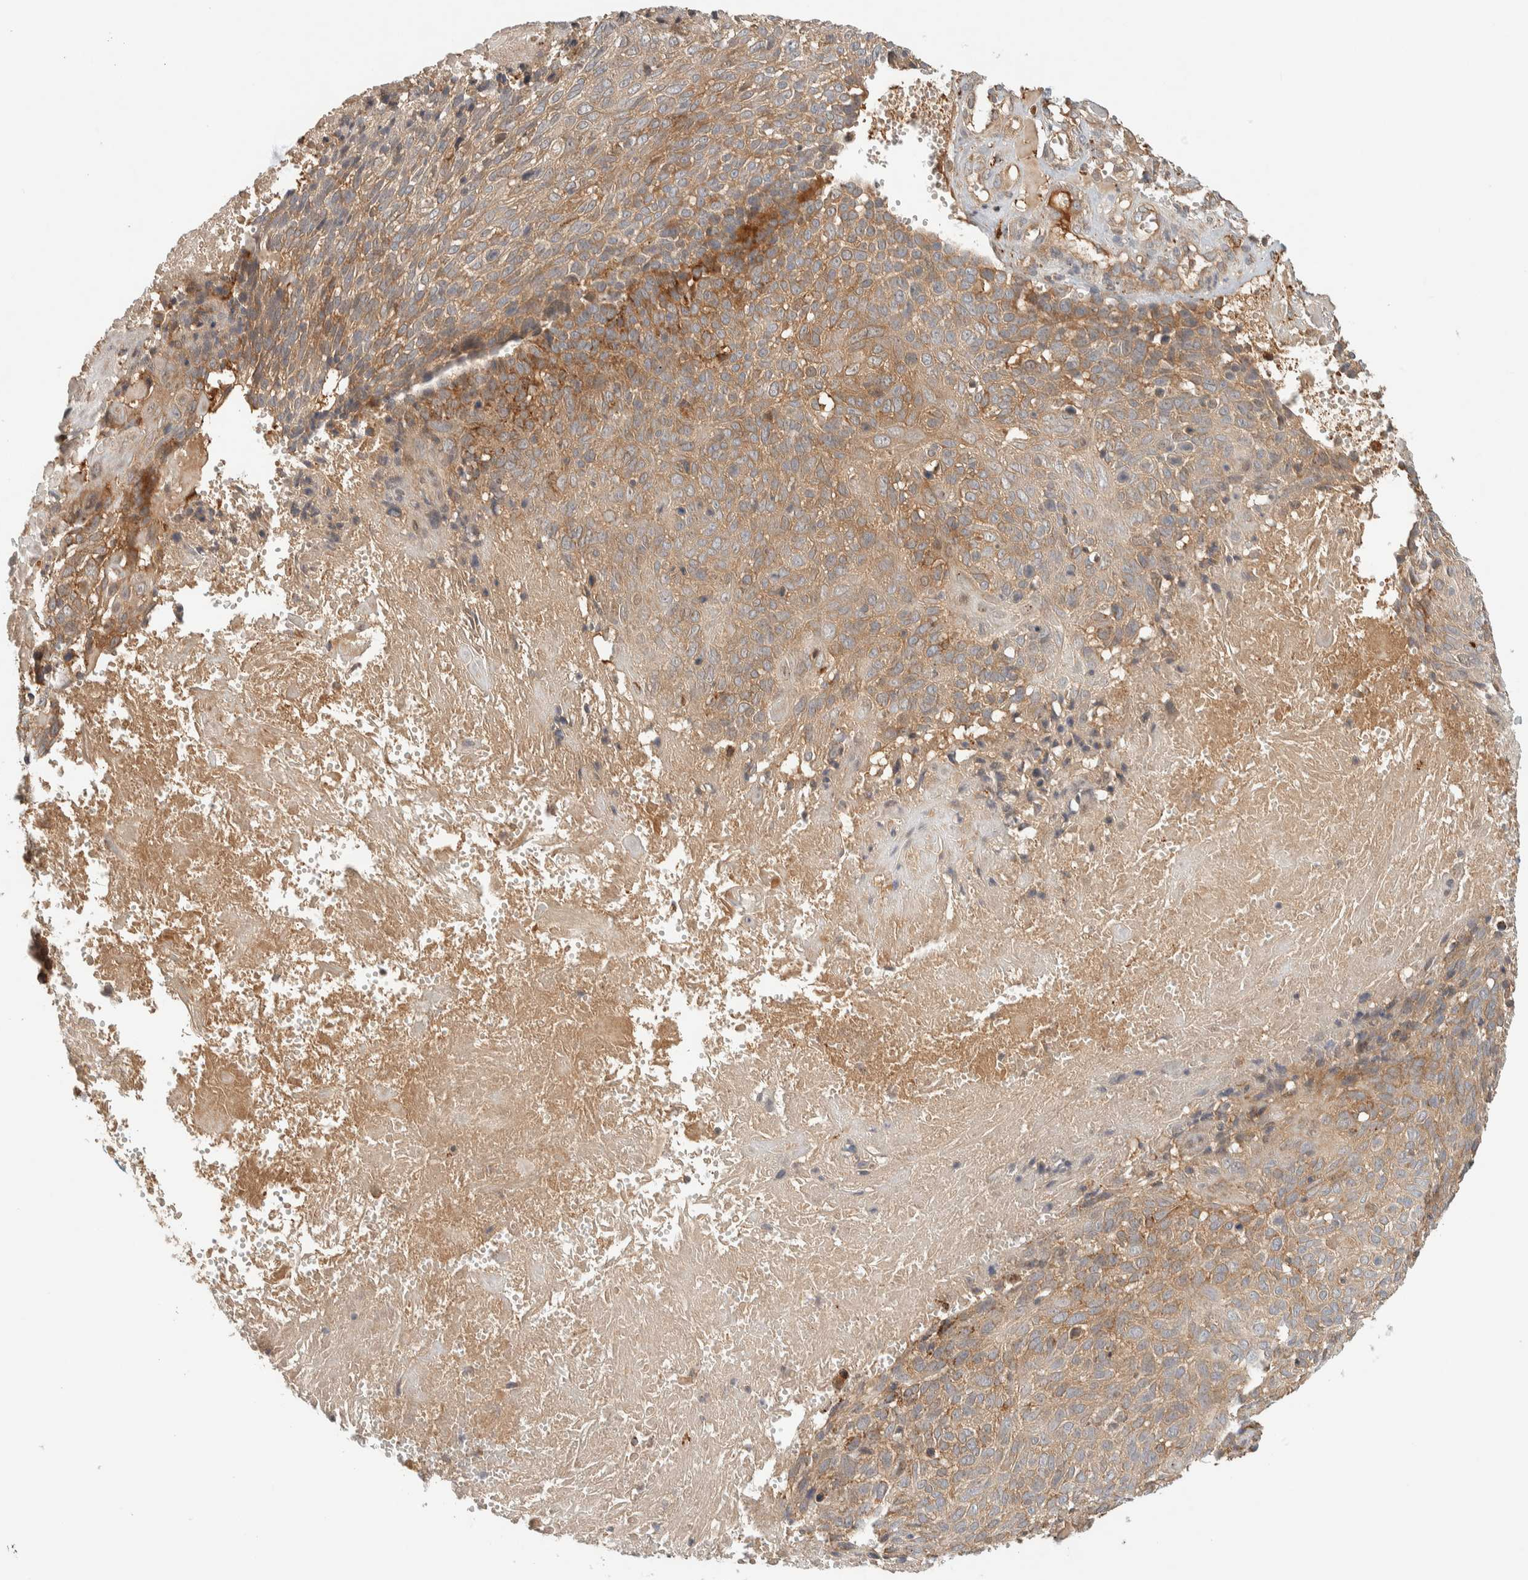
{"staining": {"intensity": "moderate", "quantity": ">75%", "location": "cytoplasmic/membranous"}, "tissue": "cervical cancer", "cell_type": "Tumor cells", "image_type": "cancer", "snomed": [{"axis": "morphology", "description": "Squamous cell carcinoma, NOS"}, {"axis": "topography", "description": "Cervix"}], "caption": "The micrograph shows staining of cervical squamous cell carcinoma, revealing moderate cytoplasmic/membranous protein positivity (brown color) within tumor cells.", "gene": "FAM167A", "patient": {"sex": "female", "age": 74}}